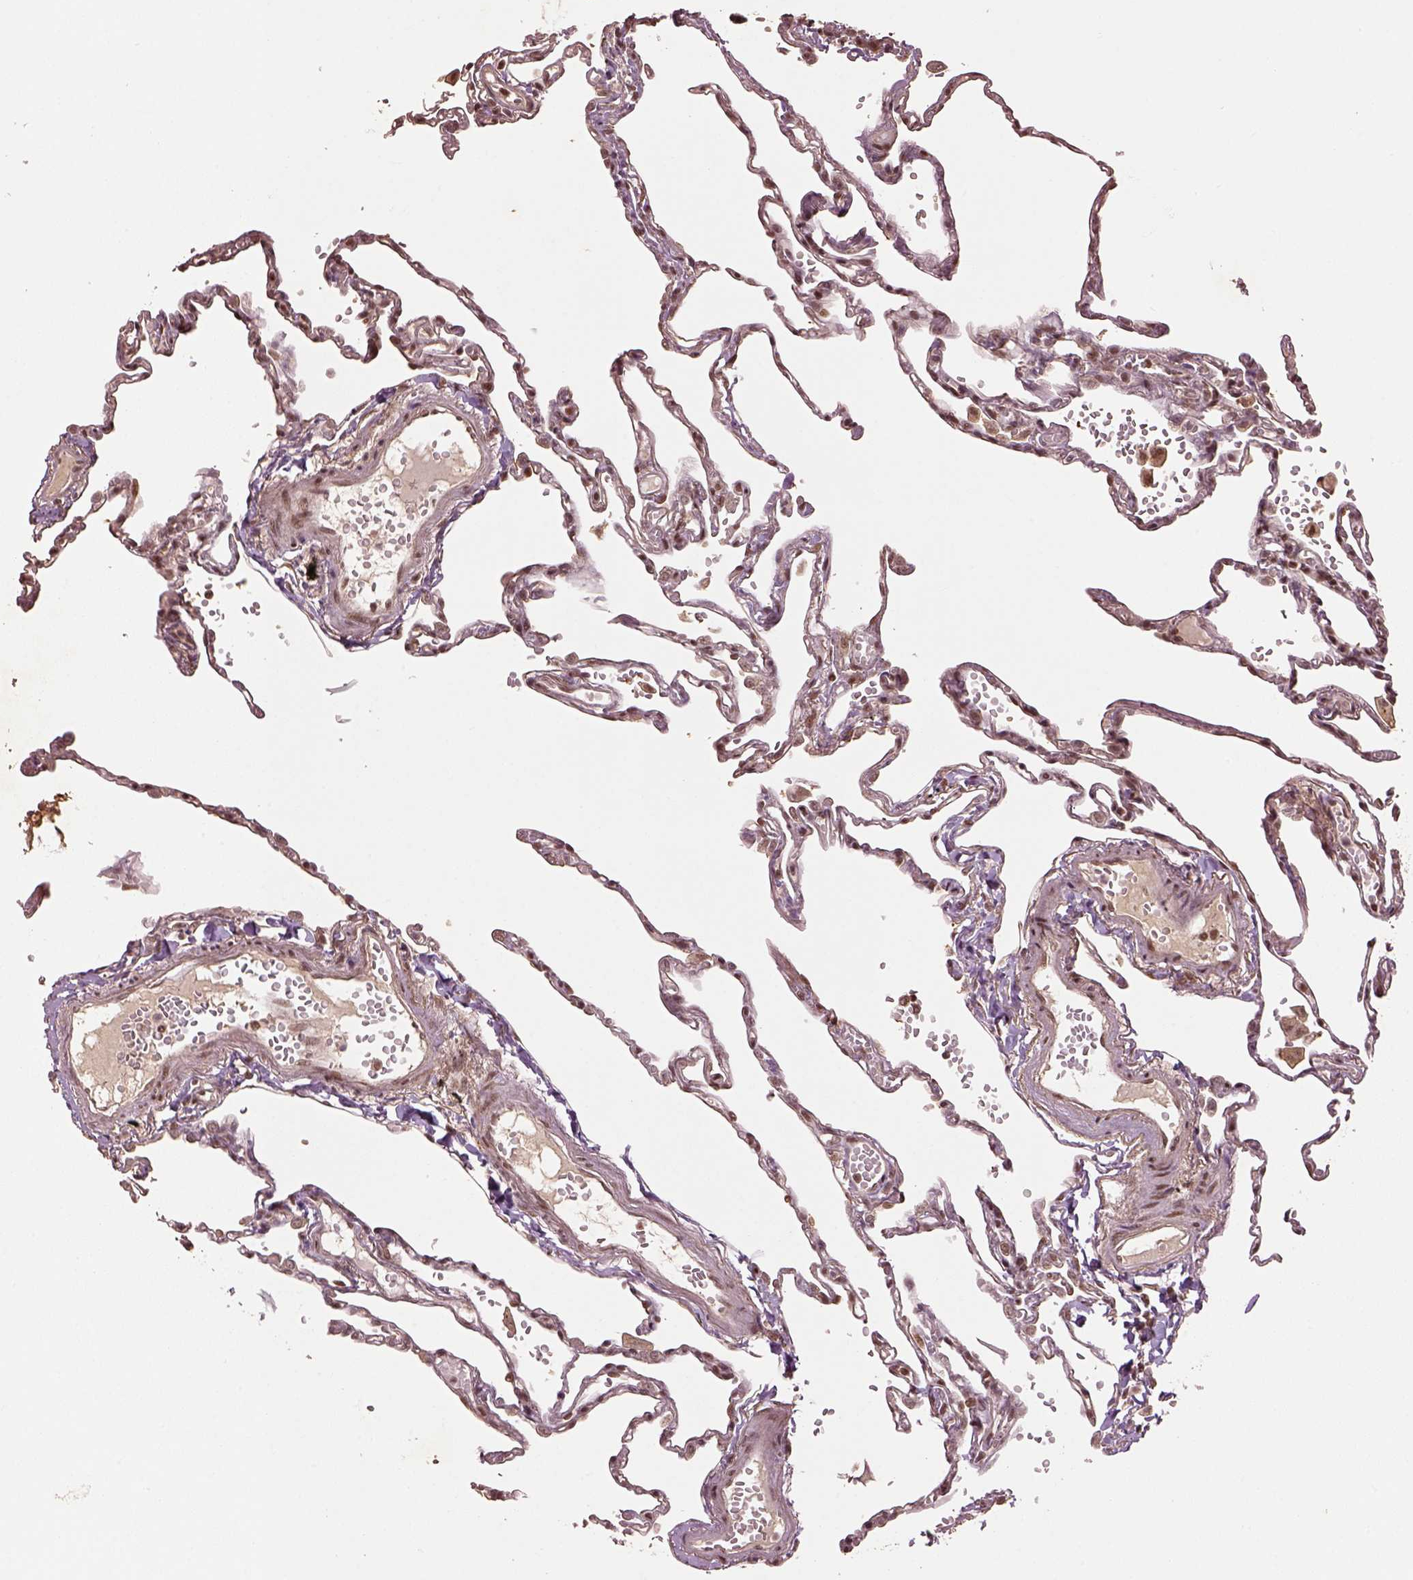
{"staining": {"intensity": "moderate", "quantity": ">75%", "location": "nuclear"}, "tissue": "lung", "cell_type": "Alveolar cells", "image_type": "normal", "snomed": [{"axis": "morphology", "description": "Normal tissue, NOS"}, {"axis": "topography", "description": "Lung"}], "caption": "Alveolar cells display moderate nuclear staining in about >75% of cells in benign lung.", "gene": "BRD9", "patient": {"sex": "male", "age": 78}}